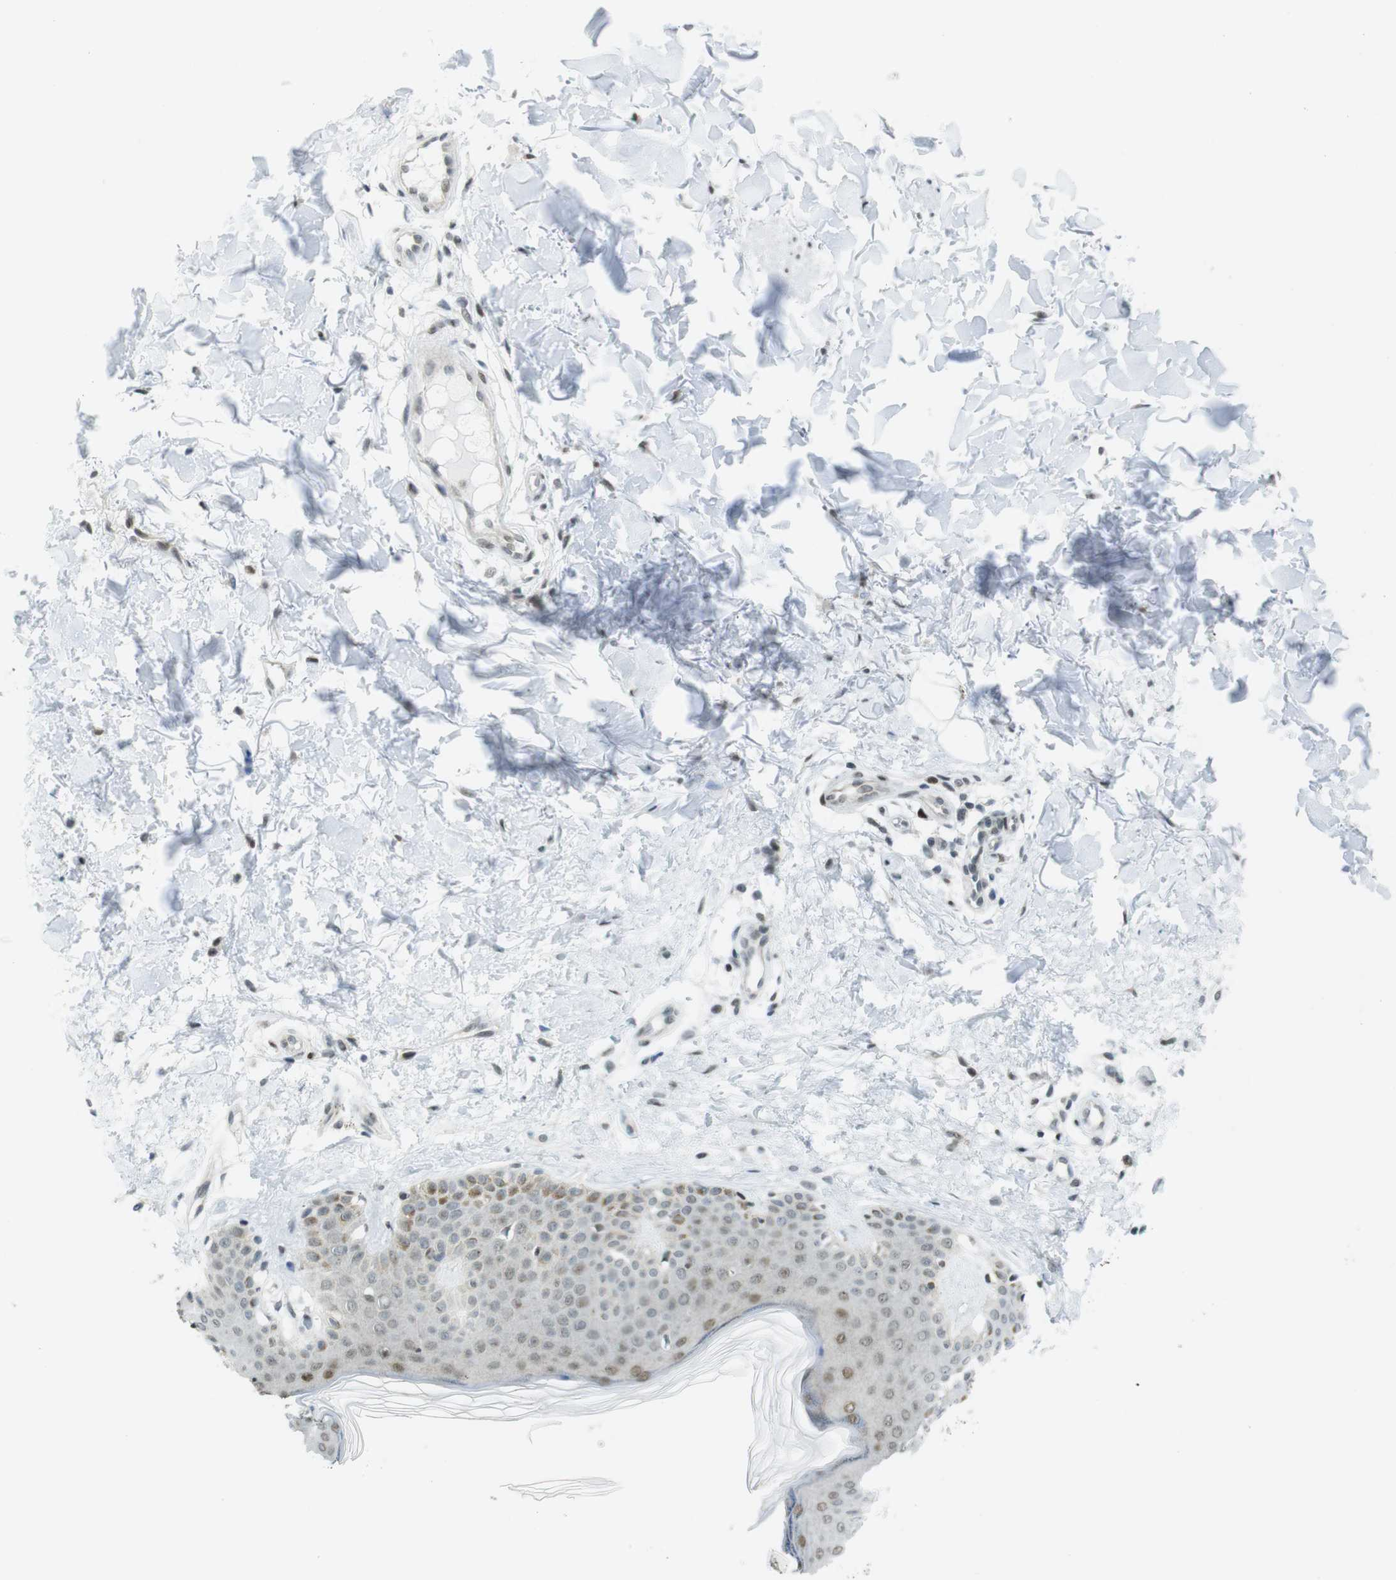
{"staining": {"intensity": "weak", "quantity": ">75%", "location": "nuclear"}, "tissue": "skin", "cell_type": "Fibroblasts", "image_type": "normal", "snomed": [{"axis": "morphology", "description": "Normal tissue, NOS"}, {"axis": "topography", "description": "Skin"}], "caption": "This photomicrograph displays immunohistochemistry (IHC) staining of unremarkable human skin, with low weak nuclear staining in about >75% of fibroblasts.", "gene": "UBB", "patient": {"sex": "male", "age": 67}}